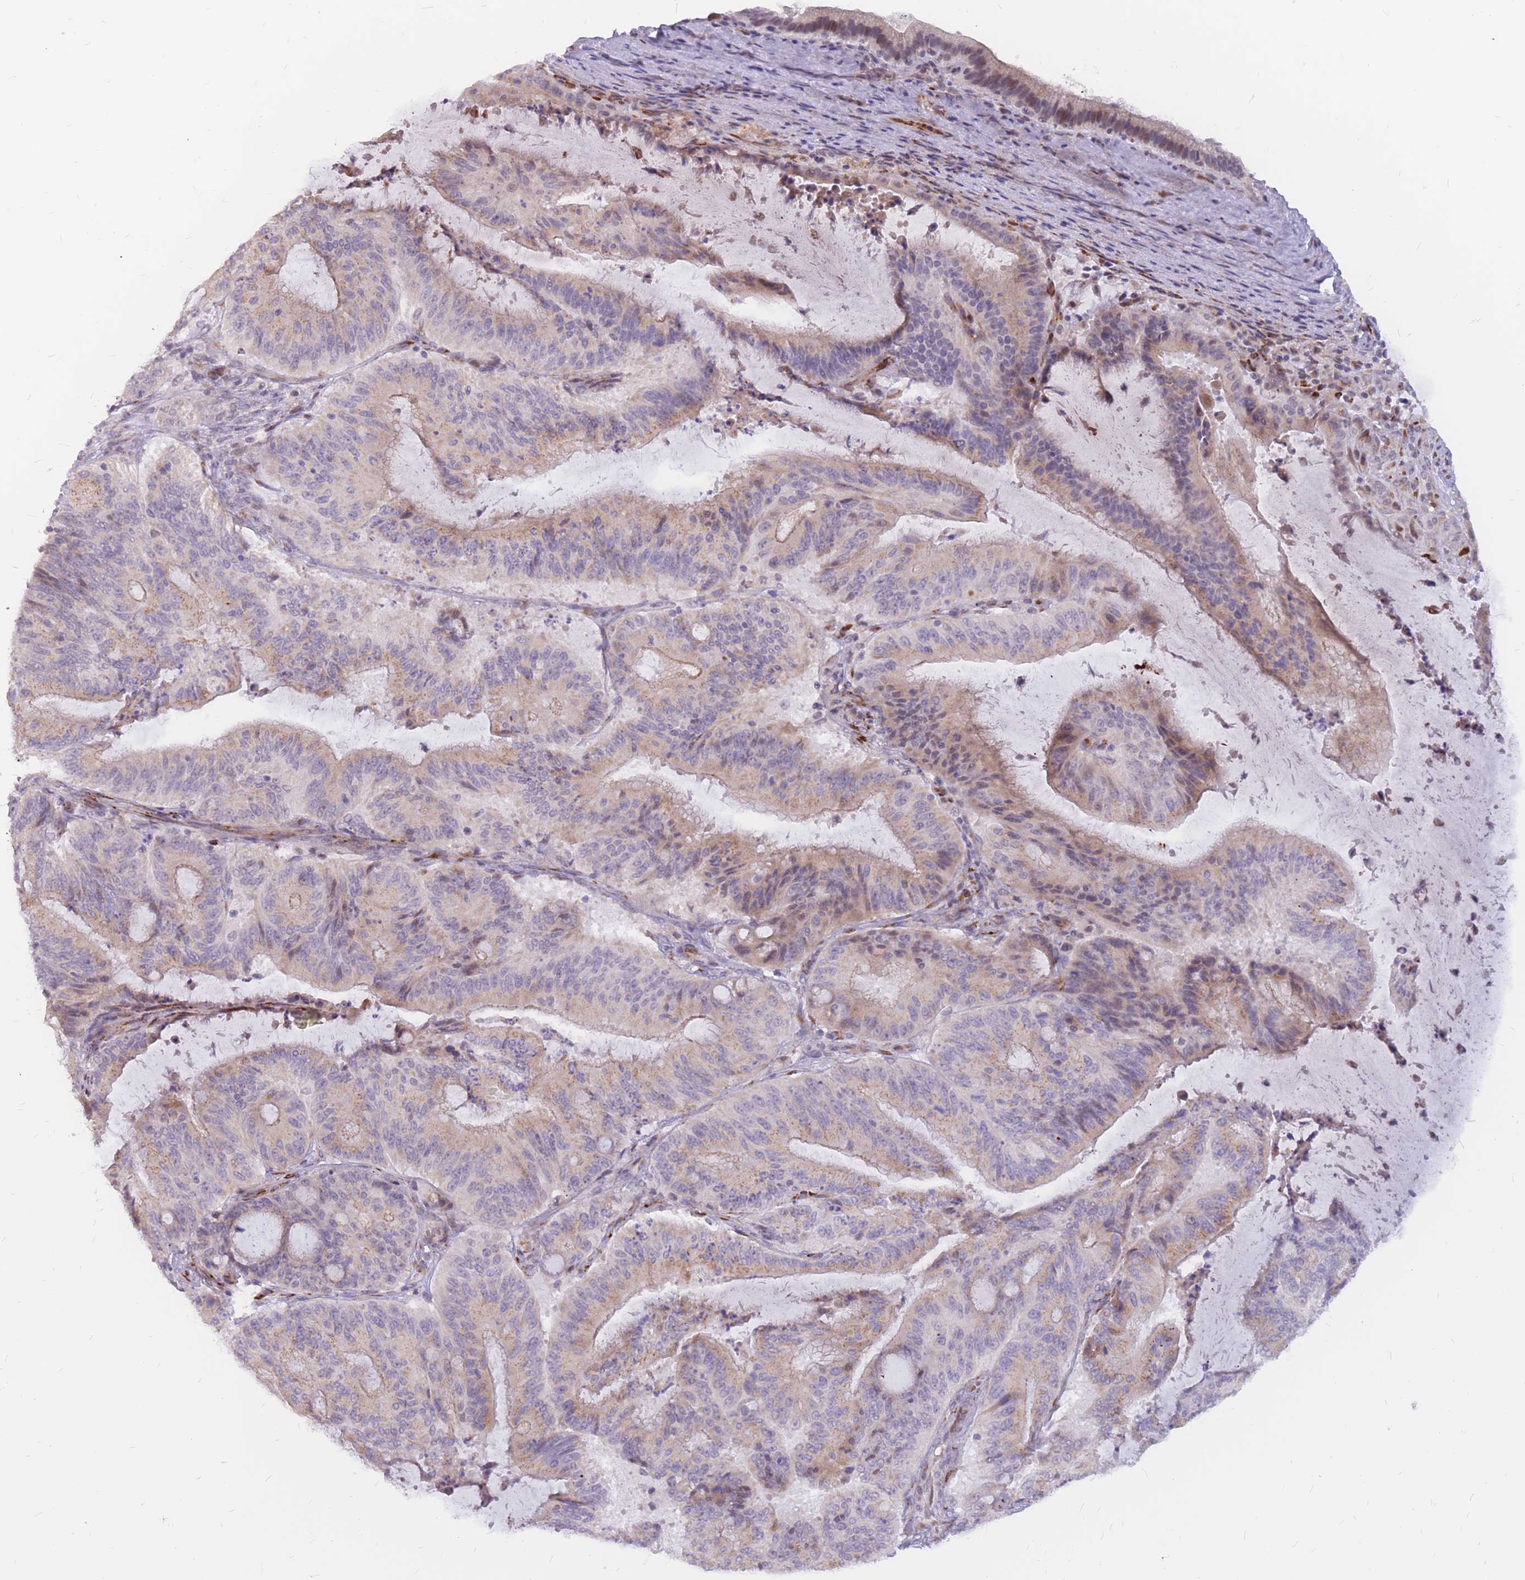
{"staining": {"intensity": "weak", "quantity": "25%-75%", "location": "cytoplasmic/membranous"}, "tissue": "liver cancer", "cell_type": "Tumor cells", "image_type": "cancer", "snomed": [{"axis": "morphology", "description": "Normal tissue, NOS"}, {"axis": "morphology", "description": "Cholangiocarcinoma"}, {"axis": "topography", "description": "Liver"}, {"axis": "topography", "description": "Peripheral nerve tissue"}], "caption": "Liver cancer (cholangiocarcinoma) stained with a protein marker reveals weak staining in tumor cells.", "gene": "ADD2", "patient": {"sex": "female", "age": 73}}